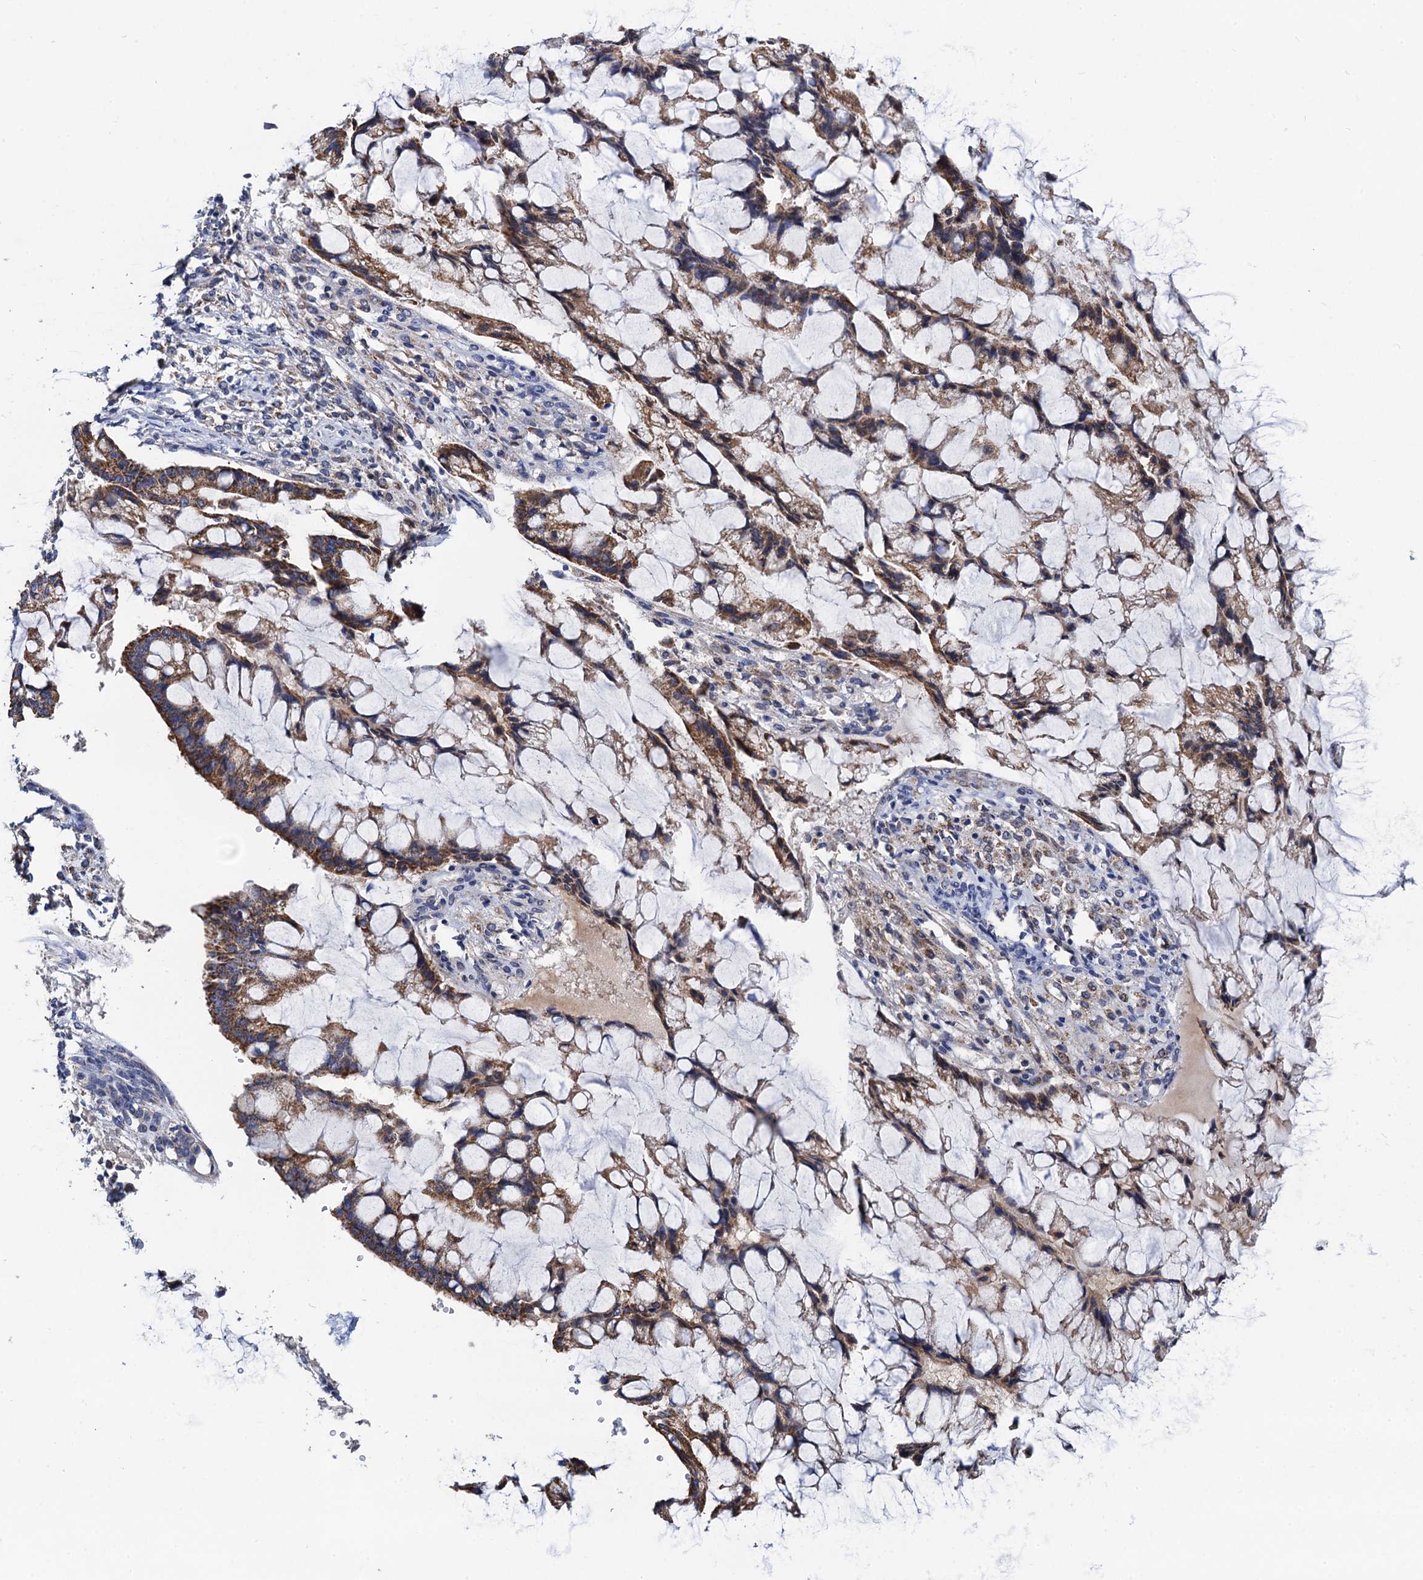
{"staining": {"intensity": "moderate", "quantity": ">75%", "location": "cytoplasmic/membranous"}, "tissue": "ovarian cancer", "cell_type": "Tumor cells", "image_type": "cancer", "snomed": [{"axis": "morphology", "description": "Cystadenocarcinoma, mucinous, NOS"}, {"axis": "topography", "description": "Ovary"}], "caption": "Human mucinous cystadenocarcinoma (ovarian) stained for a protein (brown) demonstrates moderate cytoplasmic/membranous positive positivity in approximately >75% of tumor cells.", "gene": "PTCD3", "patient": {"sex": "female", "age": 73}}